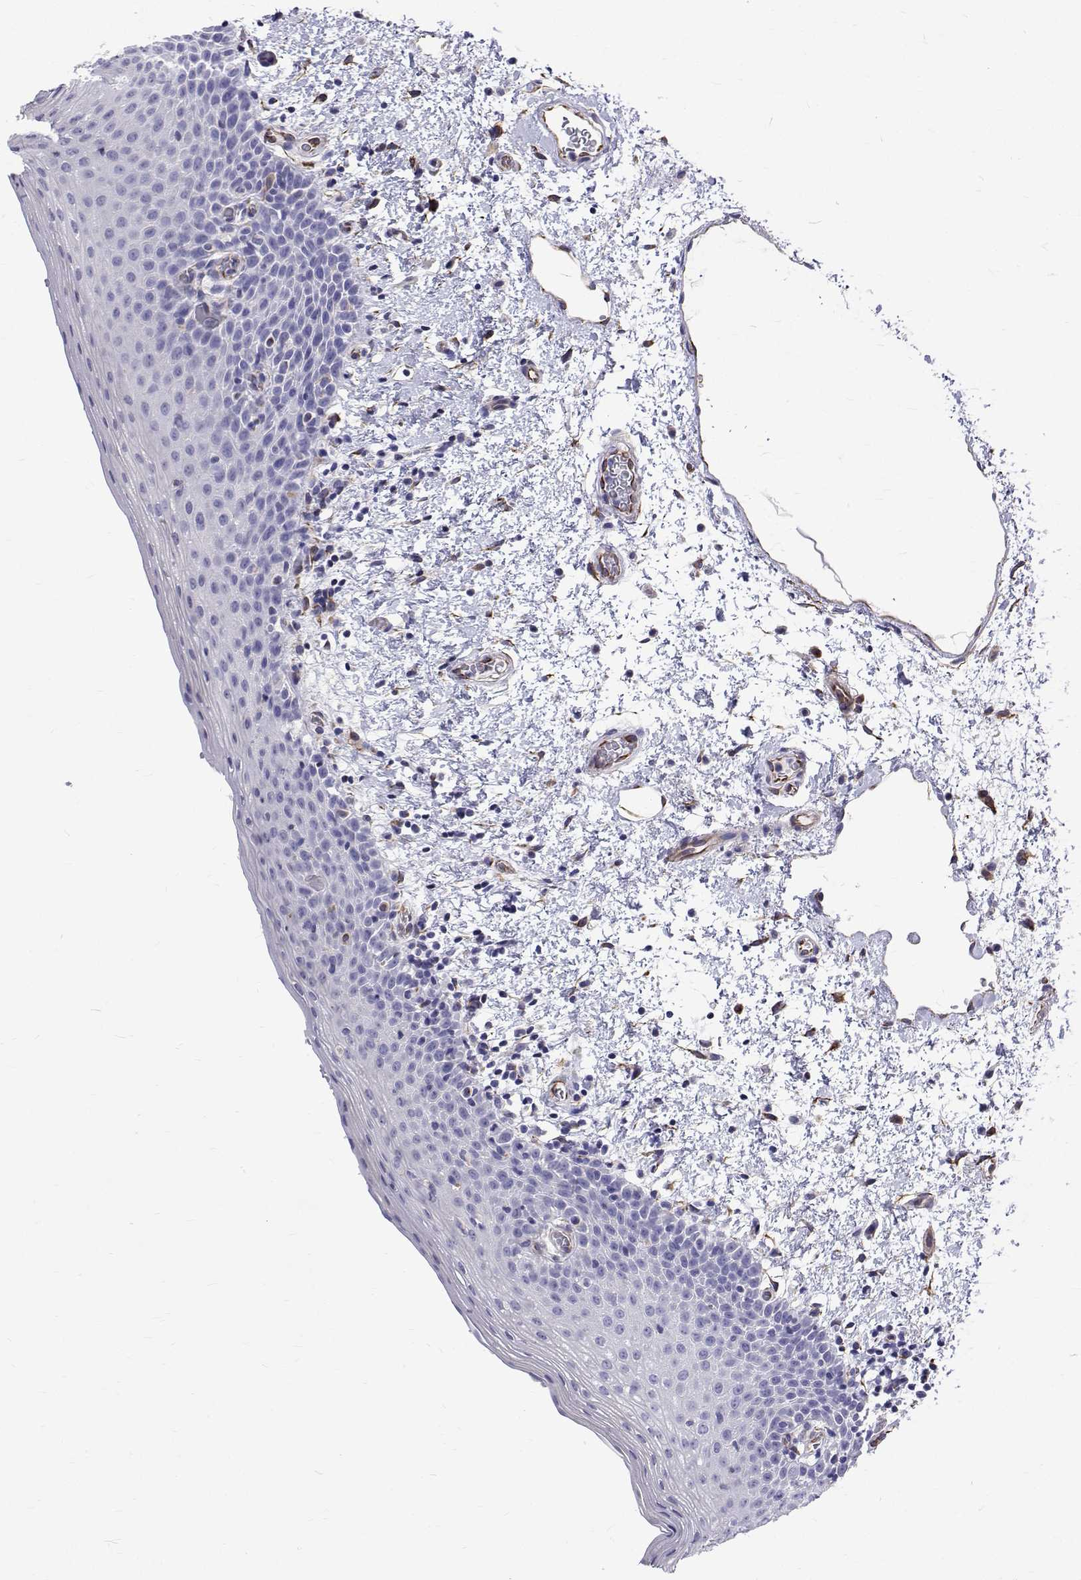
{"staining": {"intensity": "negative", "quantity": "none", "location": "none"}, "tissue": "oral mucosa", "cell_type": "Squamous epithelial cells", "image_type": "normal", "snomed": [{"axis": "morphology", "description": "Normal tissue, NOS"}, {"axis": "topography", "description": "Oral tissue"}, {"axis": "topography", "description": "Head-Neck"}], "caption": "Immunohistochemistry micrograph of normal oral mucosa: oral mucosa stained with DAB demonstrates no significant protein expression in squamous epithelial cells.", "gene": "OPRPN", "patient": {"sex": "female", "age": 55}}